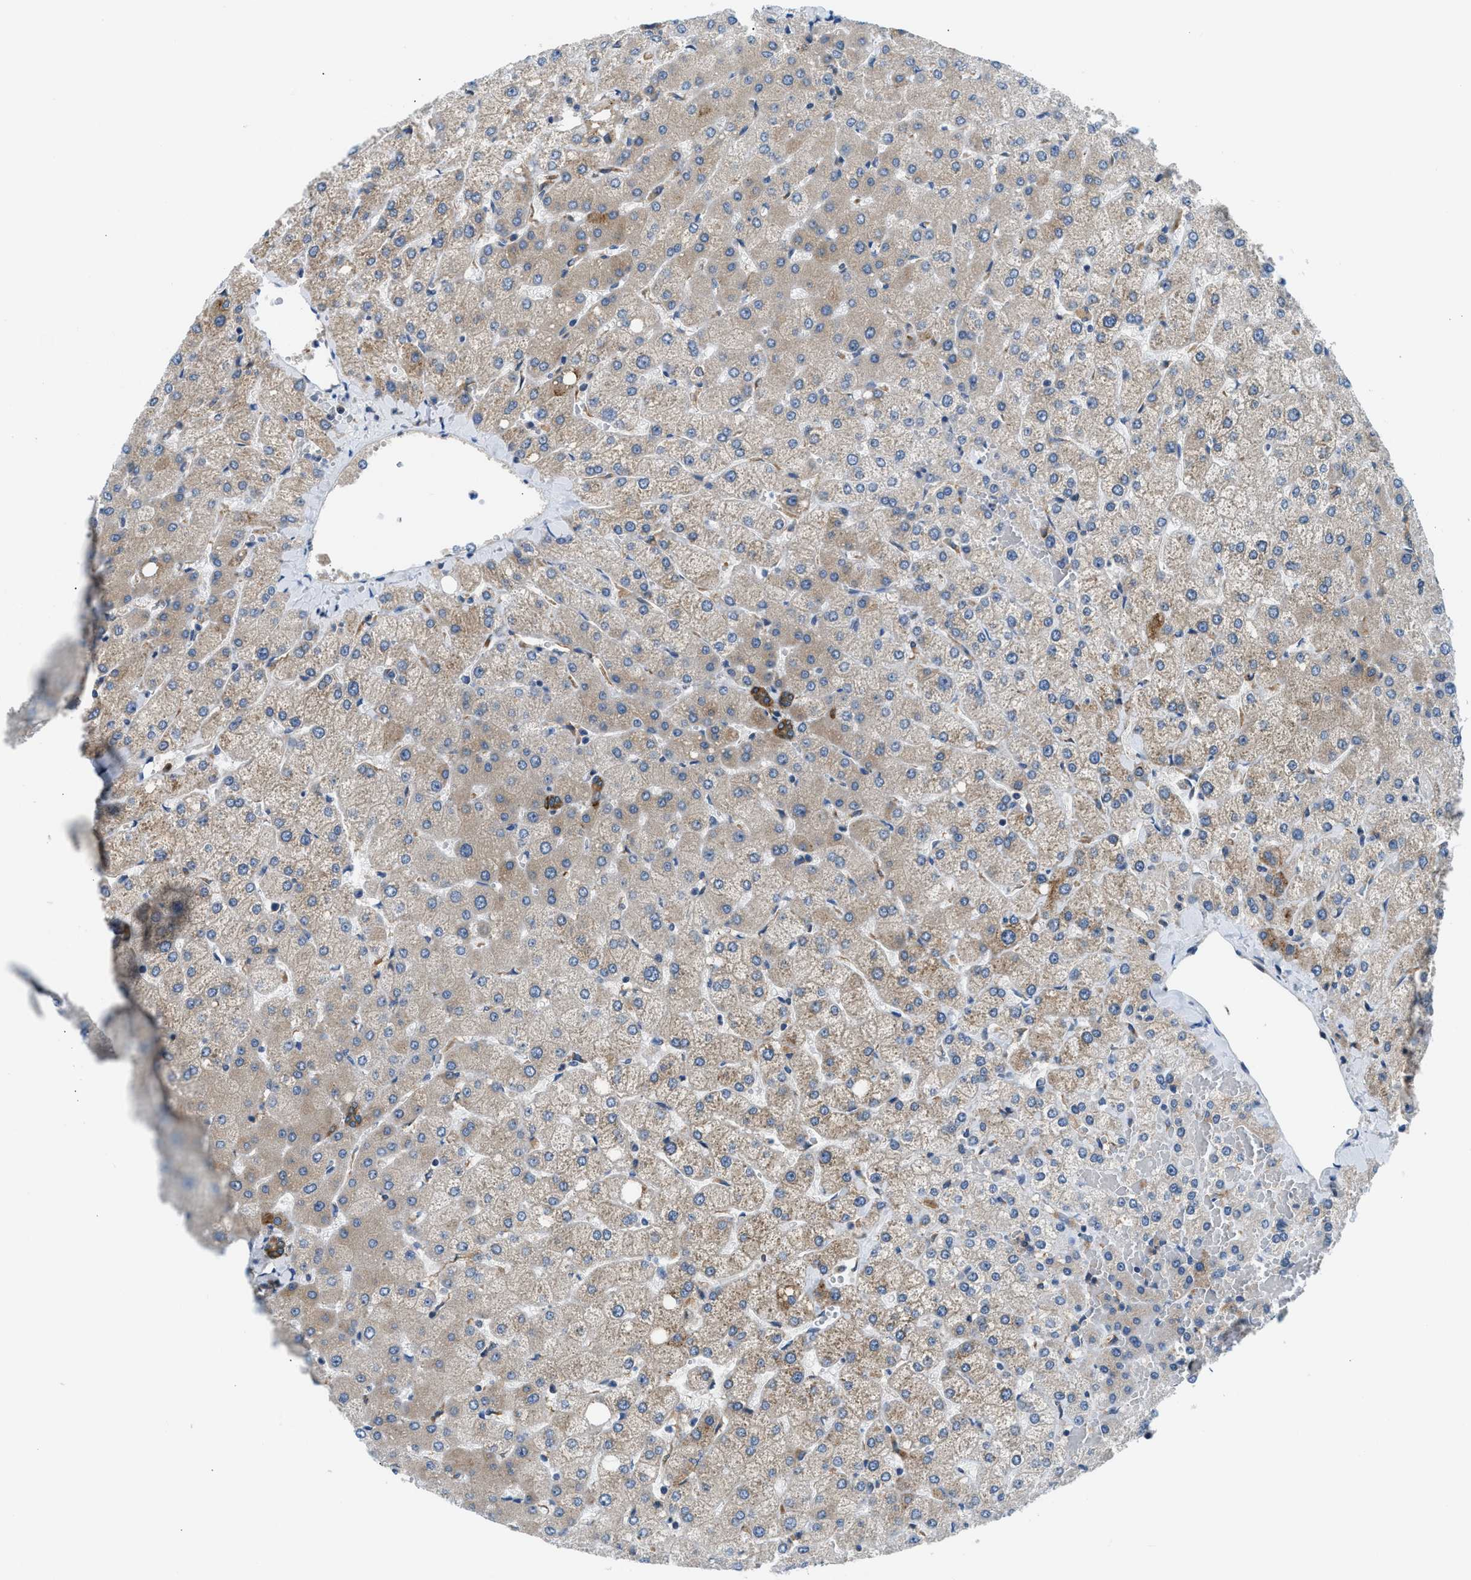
{"staining": {"intensity": "strong", "quantity": "25%-75%", "location": "cytoplasmic/membranous"}, "tissue": "liver", "cell_type": "Cholangiocytes", "image_type": "normal", "snomed": [{"axis": "morphology", "description": "Normal tissue, NOS"}, {"axis": "topography", "description": "Liver"}], "caption": "Protein expression analysis of benign liver exhibits strong cytoplasmic/membranous staining in about 25%-75% of cholangiocytes.", "gene": "LPIN2", "patient": {"sex": "female", "age": 54}}